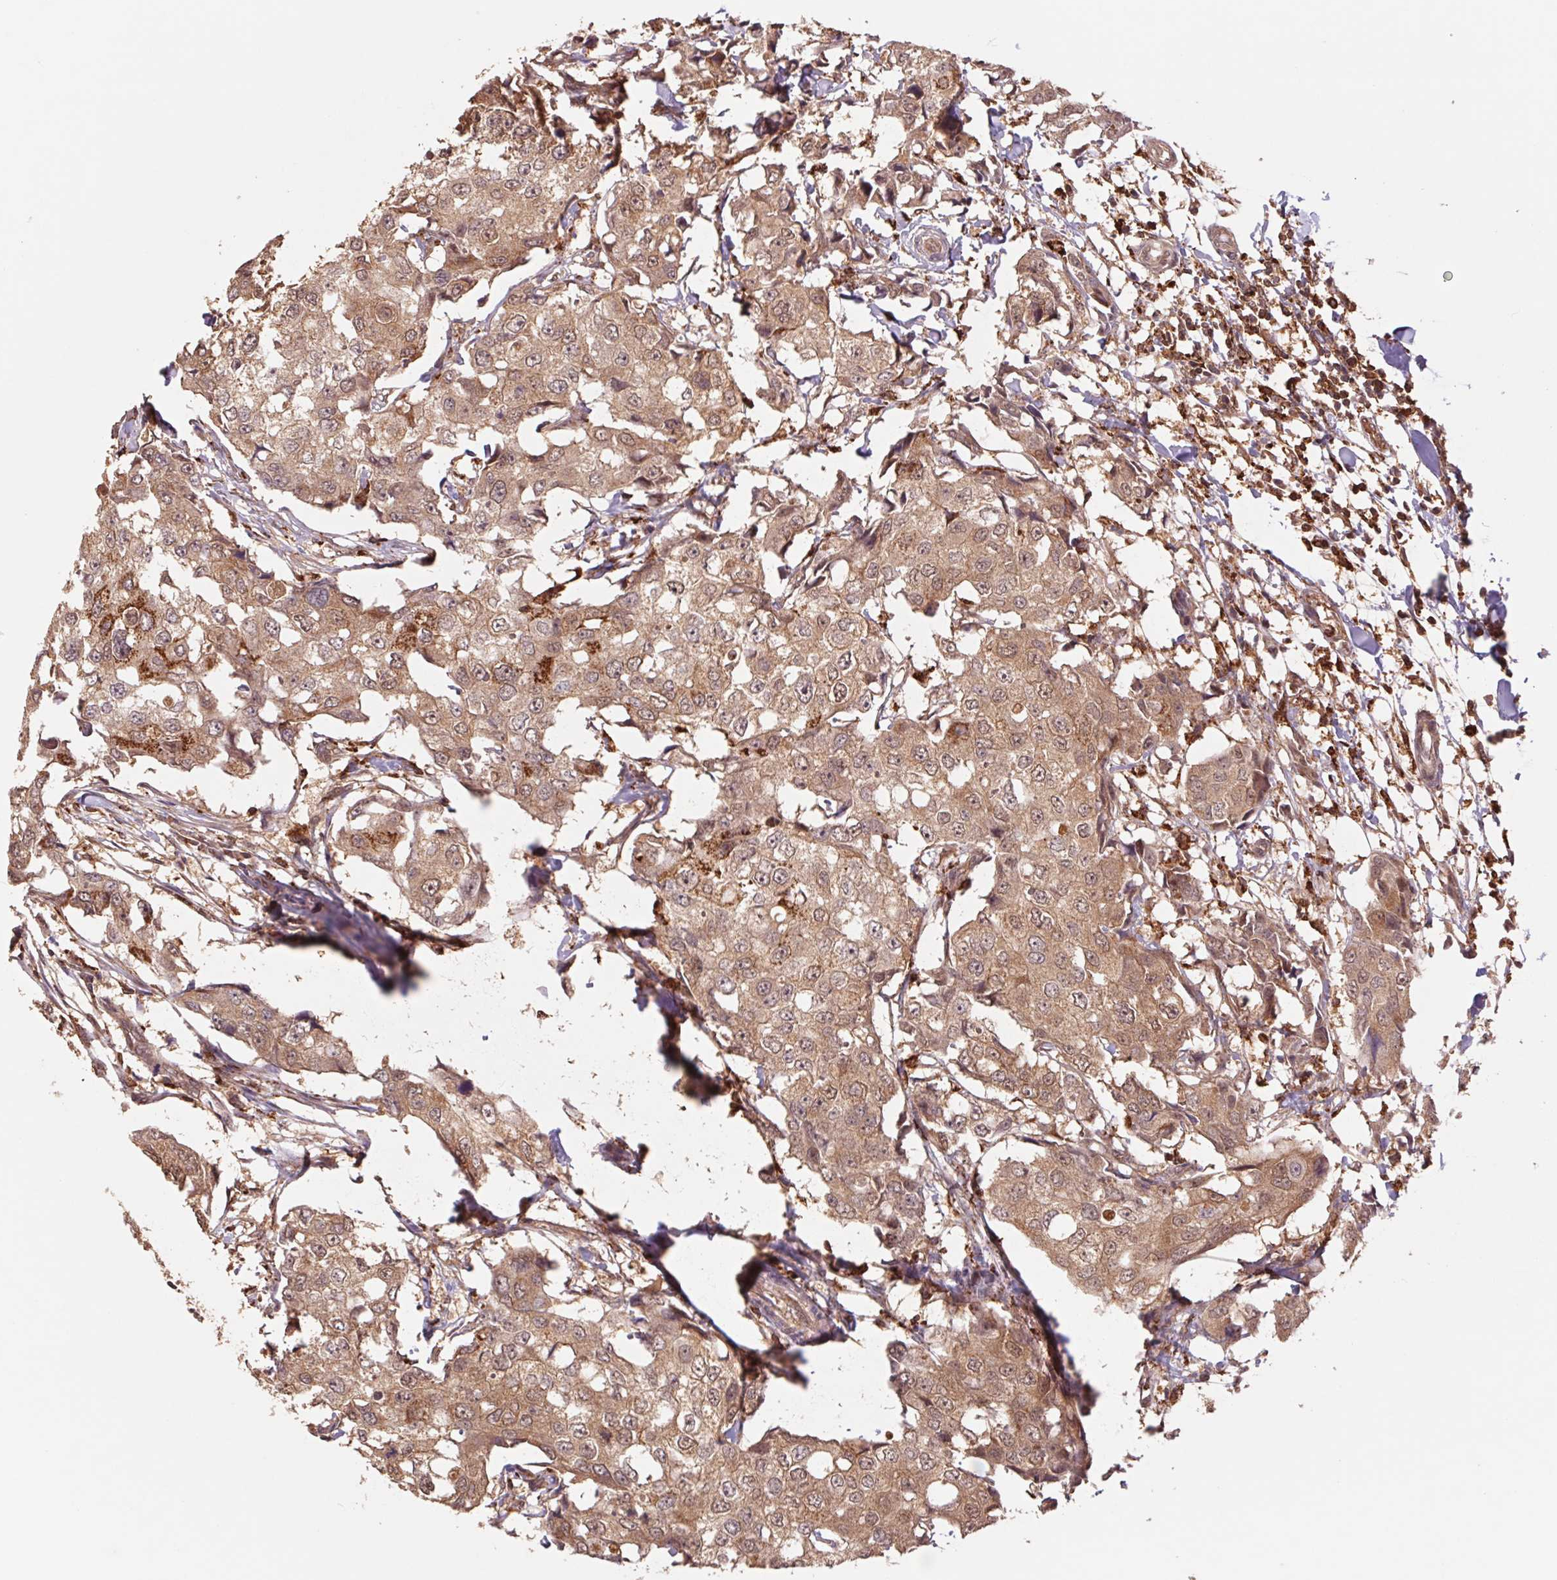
{"staining": {"intensity": "moderate", "quantity": ">75%", "location": "cytoplasmic/membranous"}, "tissue": "breast cancer", "cell_type": "Tumor cells", "image_type": "cancer", "snomed": [{"axis": "morphology", "description": "Duct carcinoma"}, {"axis": "topography", "description": "Breast"}], "caption": "Breast cancer (intraductal carcinoma) stained for a protein demonstrates moderate cytoplasmic/membranous positivity in tumor cells.", "gene": "URM1", "patient": {"sex": "female", "age": 27}}